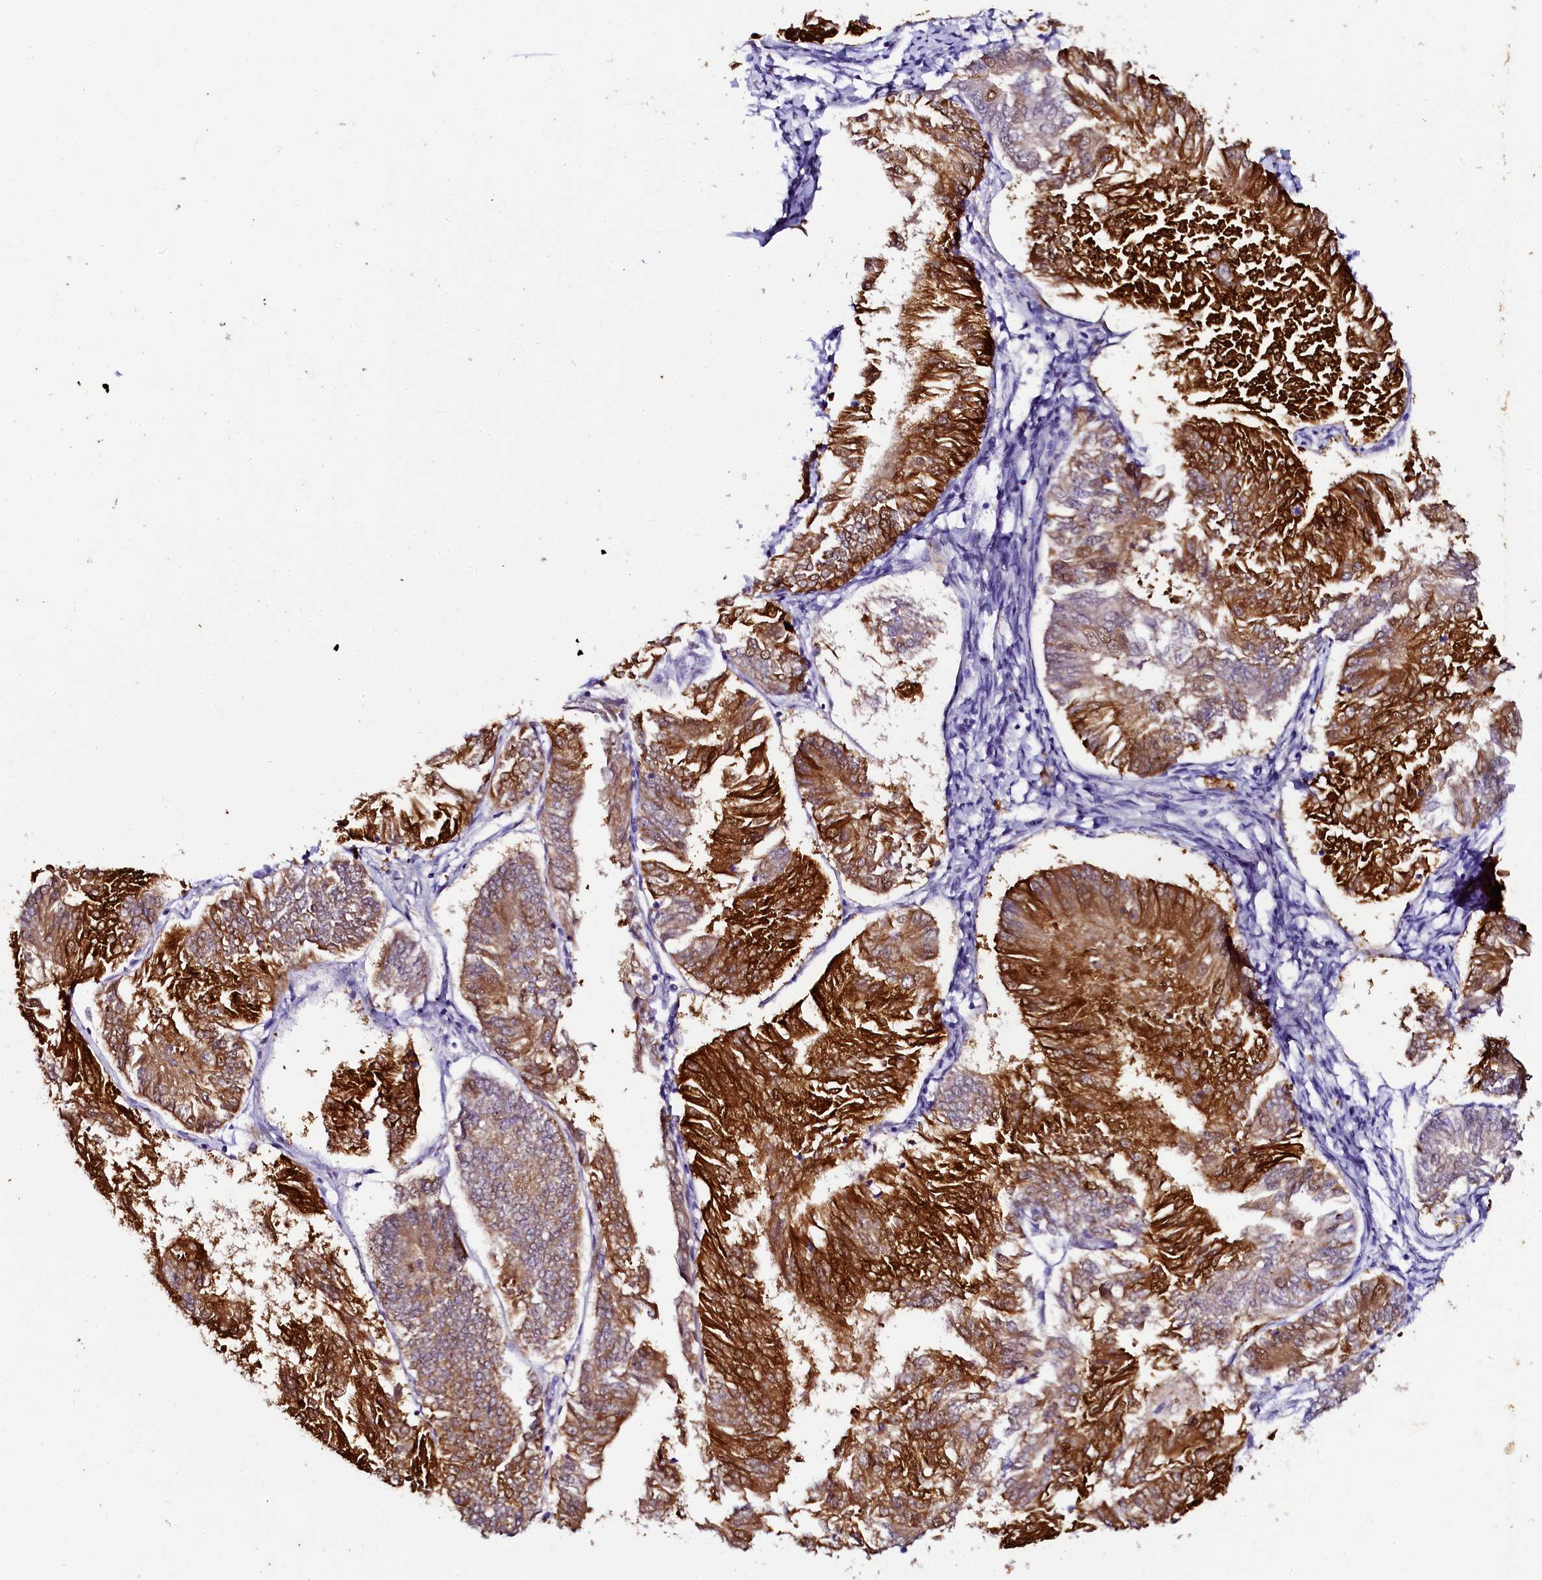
{"staining": {"intensity": "strong", "quantity": ">75%", "location": "cytoplasmic/membranous"}, "tissue": "endometrial cancer", "cell_type": "Tumor cells", "image_type": "cancer", "snomed": [{"axis": "morphology", "description": "Adenocarcinoma, NOS"}, {"axis": "topography", "description": "Endometrium"}], "caption": "High-power microscopy captured an IHC photomicrograph of endometrial adenocarcinoma, revealing strong cytoplasmic/membranous staining in about >75% of tumor cells. The protein of interest is shown in brown color, while the nuclei are stained blue.", "gene": "SORD", "patient": {"sex": "female", "age": 58}}